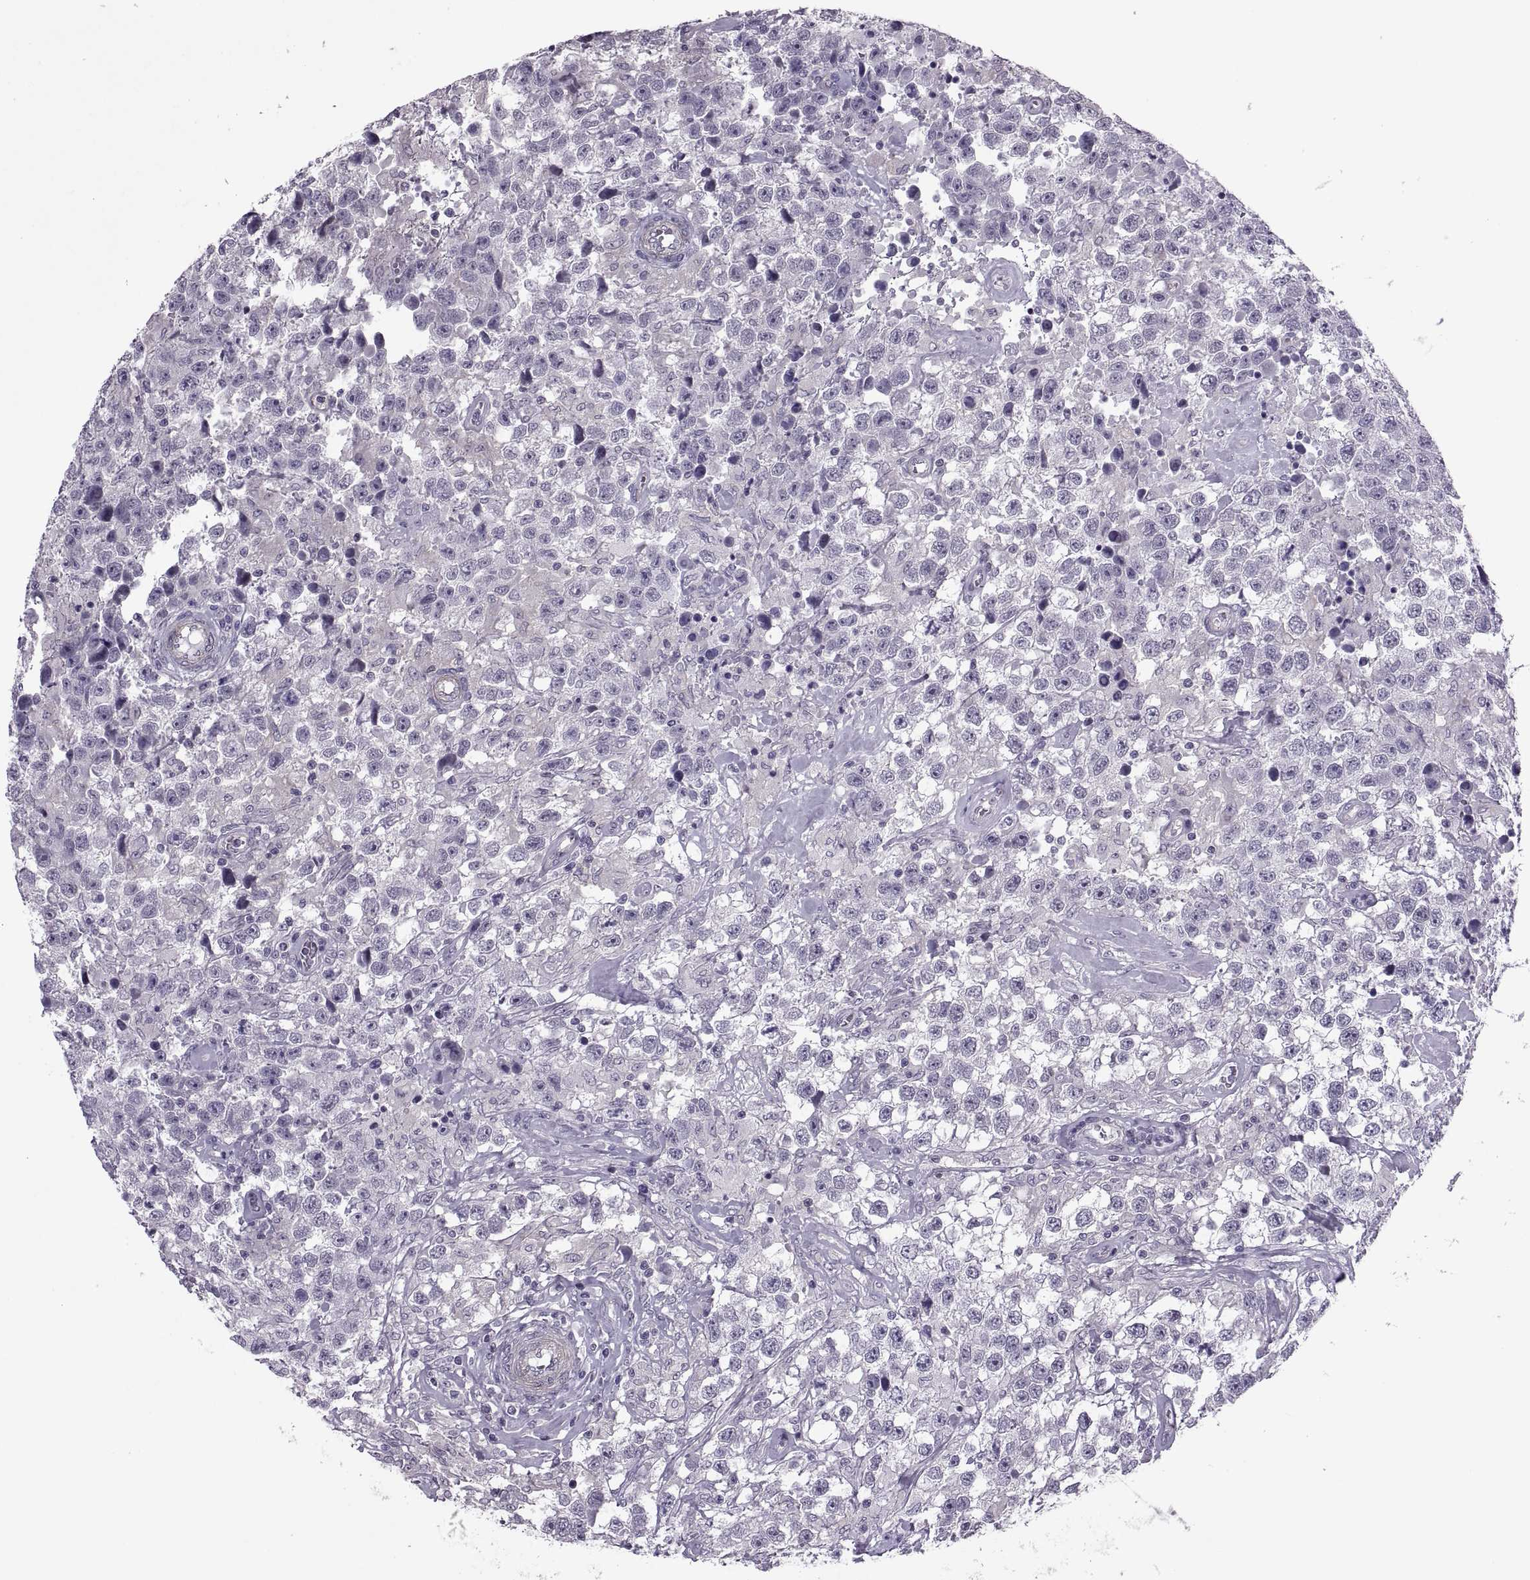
{"staining": {"intensity": "negative", "quantity": "none", "location": "none"}, "tissue": "testis cancer", "cell_type": "Tumor cells", "image_type": "cancer", "snomed": [{"axis": "morphology", "description": "Seminoma, NOS"}, {"axis": "topography", "description": "Testis"}], "caption": "Immunohistochemistry (IHC) micrograph of neoplastic tissue: testis seminoma stained with DAB shows no significant protein staining in tumor cells.", "gene": "ODF3", "patient": {"sex": "male", "age": 43}}